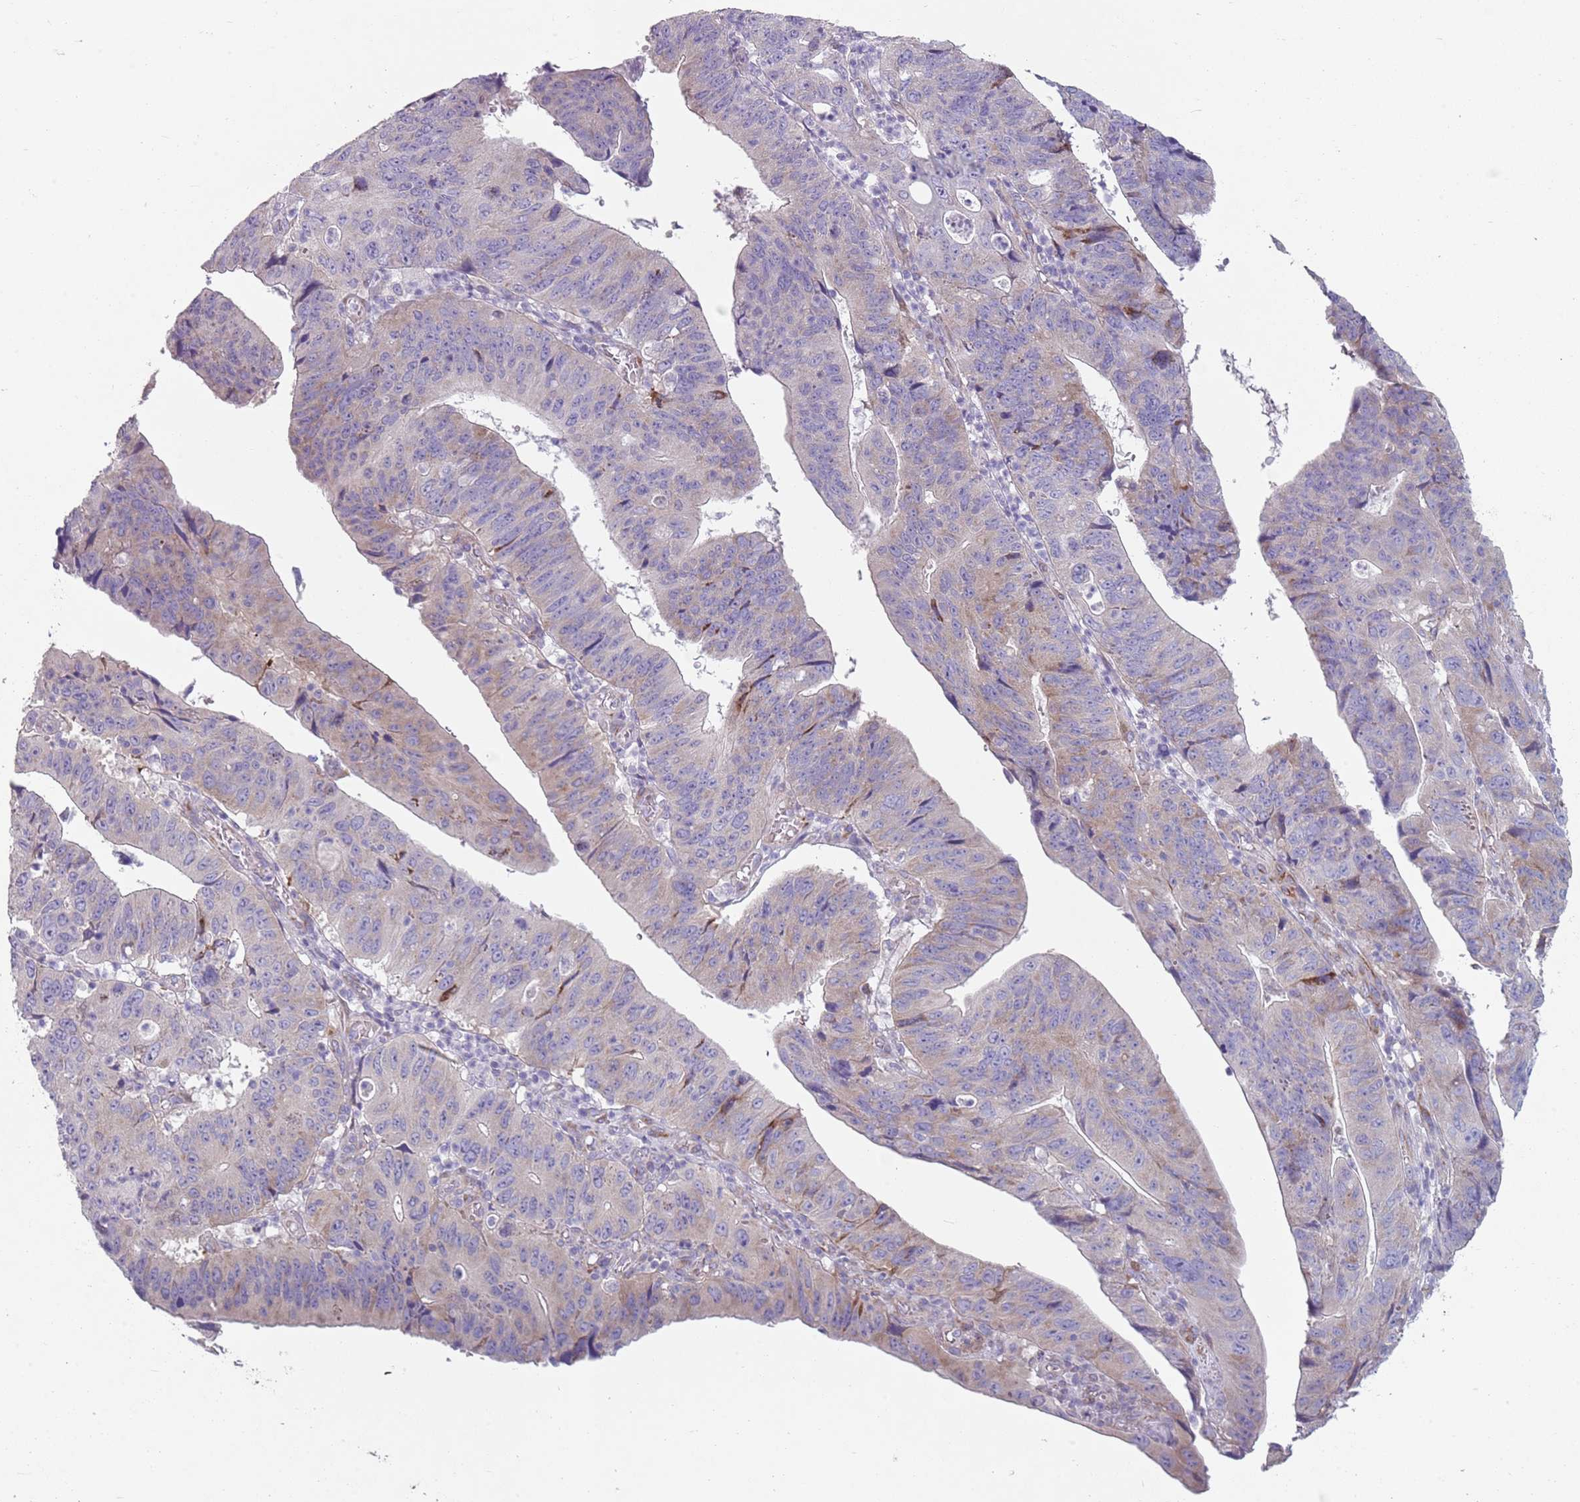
{"staining": {"intensity": "negative", "quantity": "none", "location": "none"}, "tissue": "stomach cancer", "cell_type": "Tumor cells", "image_type": "cancer", "snomed": [{"axis": "morphology", "description": "Adenocarcinoma, NOS"}, {"axis": "topography", "description": "Stomach"}], "caption": "Human adenocarcinoma (stomach) stained for a protein using IHC demonstrates no expression in tumor cells.", "gene": "ZNF583", "patient": {"sex": "male", "age": 59}}